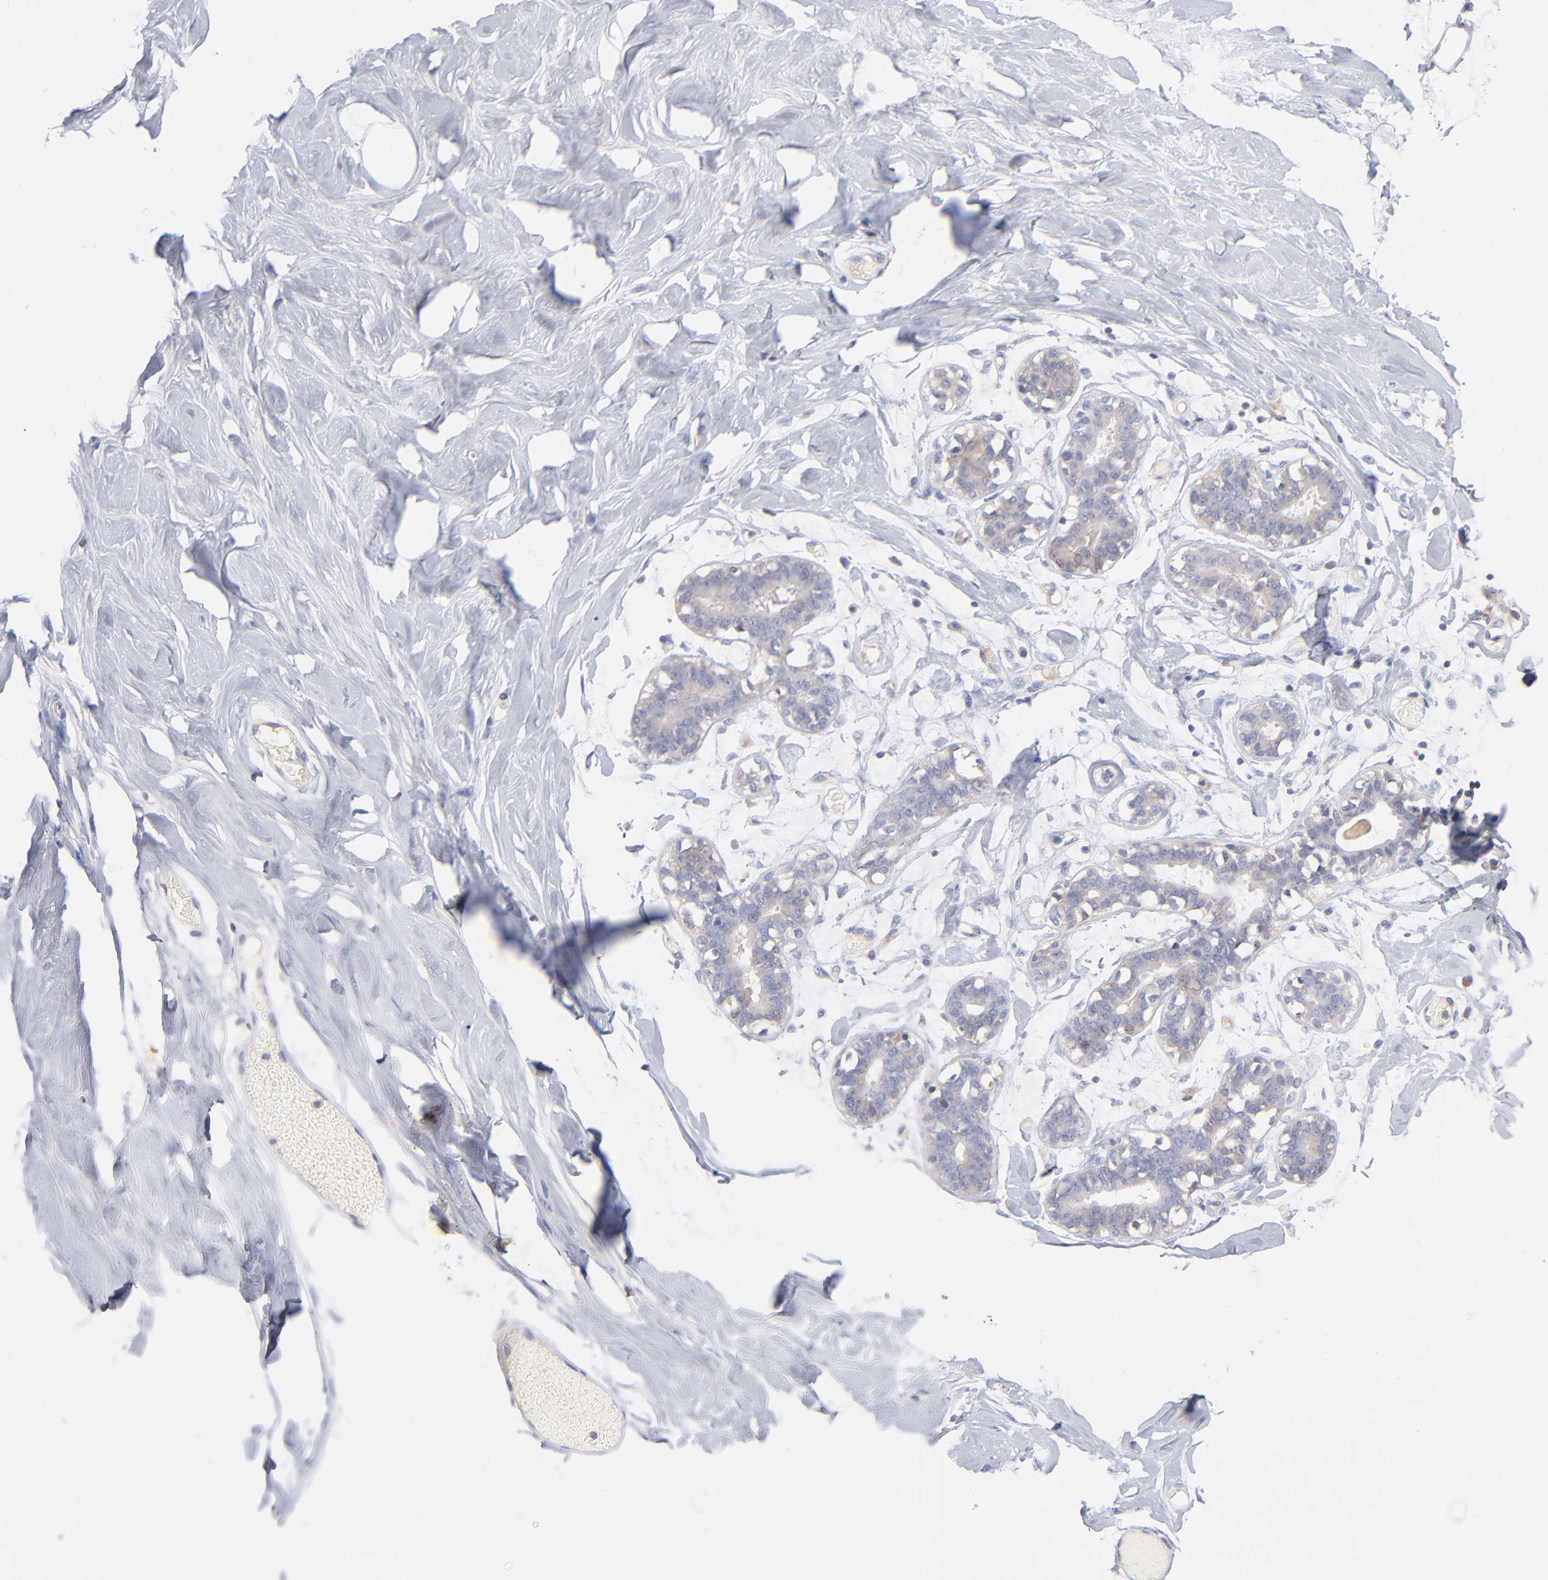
{"staining": {"intensity": "negative", "quantity": "none", "location": "none"}, "tissue": "breast", "cell_type": "Adipocytes", "image_type": "normal", "snomed": [{"axis": "morphology", "description": "Normal tissue, NOS"}, {"axis": "topography", "description": "Breast"}, {"axis": "topography", "description": "Soft tissue"}], "caption": "There is no significant positivity in adipocytes of breast.", "gene": "F12", "patient": {"sex": "female", "age": 25}}